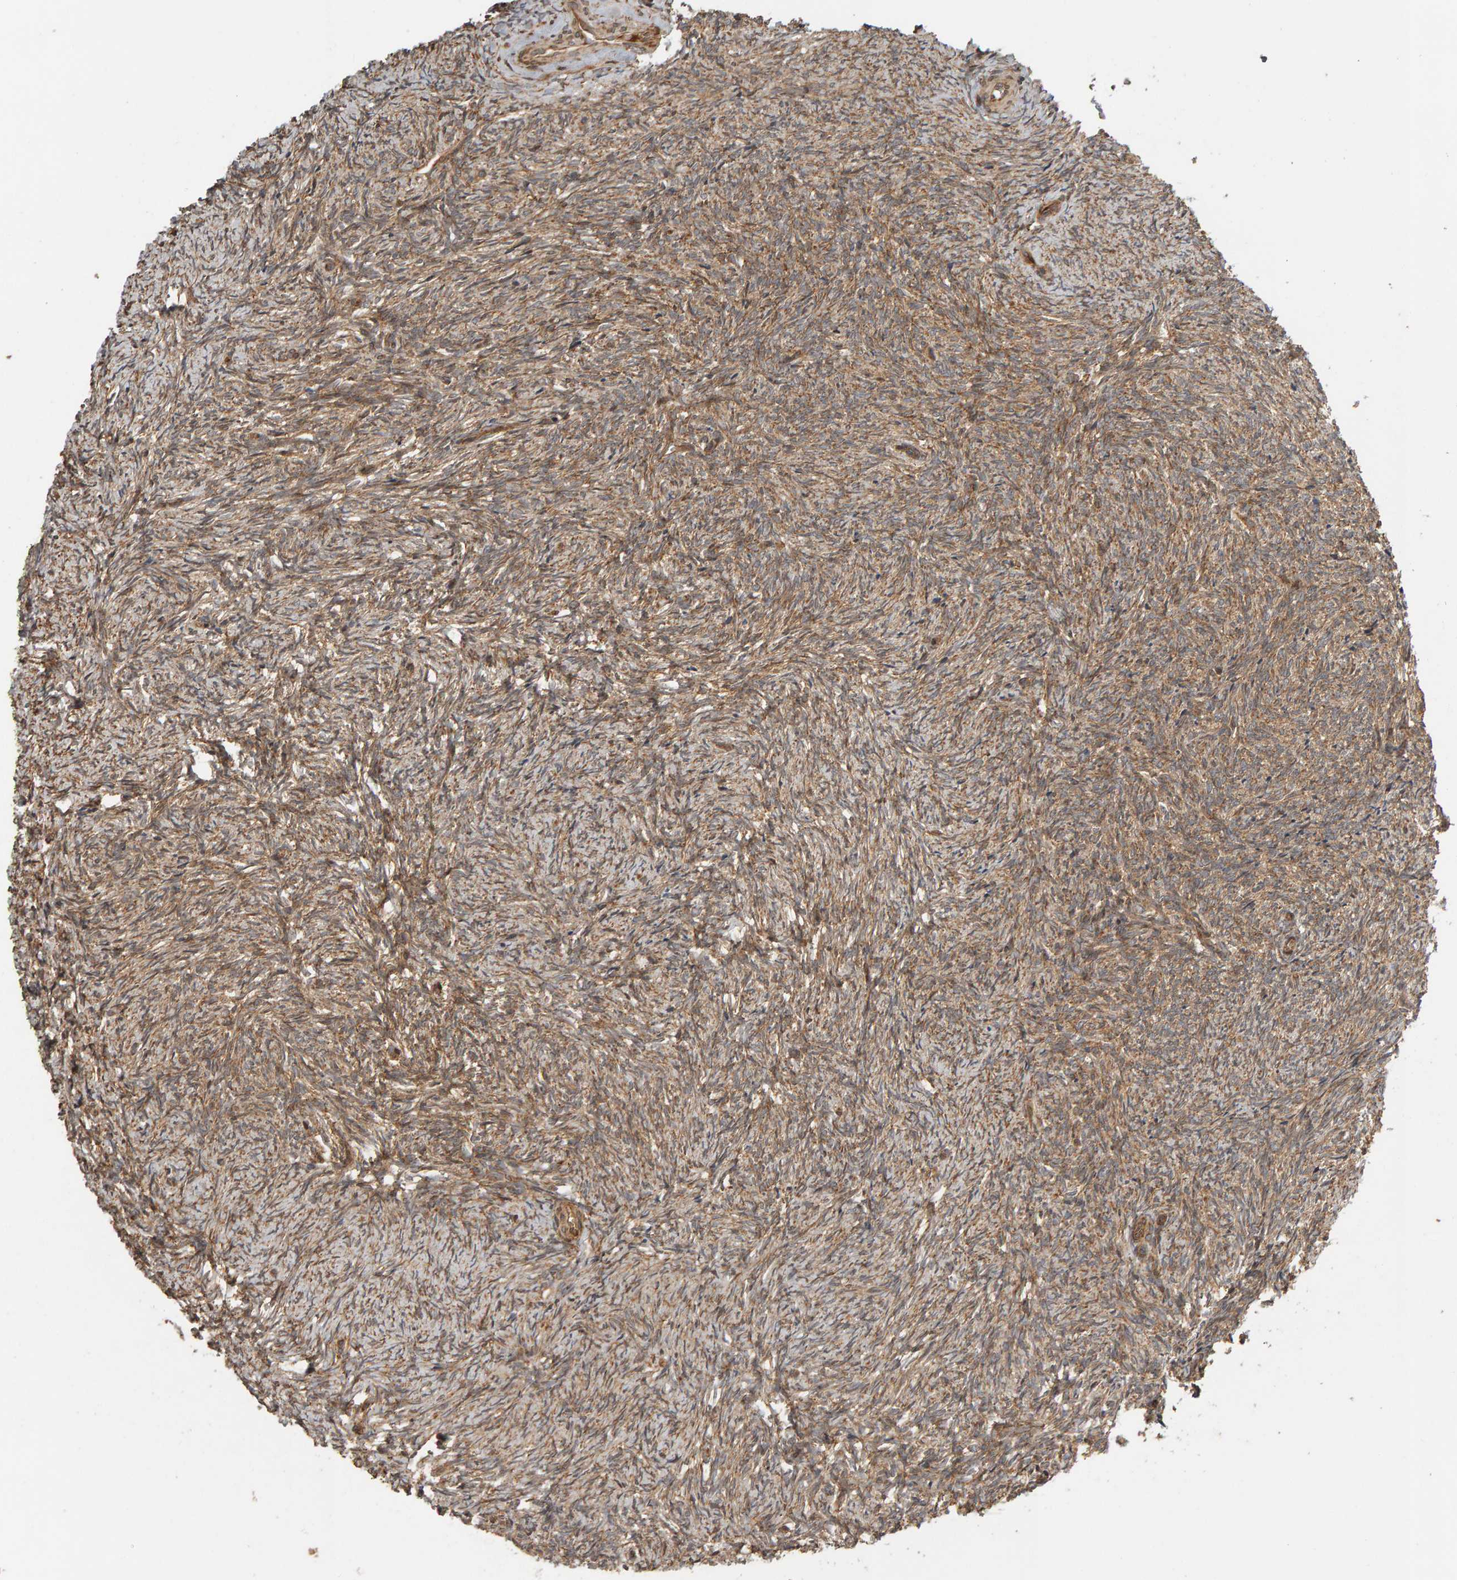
{"staining": {"intensity": "moderate", "quantity": ">75%", "location": "cytoplasmic/membranous"}, "tissue": "ovary", "cell_type": "Follicle cells", "image_type": "normal", "snomed": [{"axis": "morphology", "description": "Normal tissue, NOS"}, {"axis": "topography", "description": "Ovary"}], "caption": "Ovary stained with IHC shows moderate cytoplasmic/membranous expression in approximately >75% of follicle cells. The protein of interest is stained brown, and the nuclei are stained in blue (DAB IHC with brightfield microscopy, high magnification).", "gene": "ZFAND1", "patient": {"sex": "female", "age": 41}}